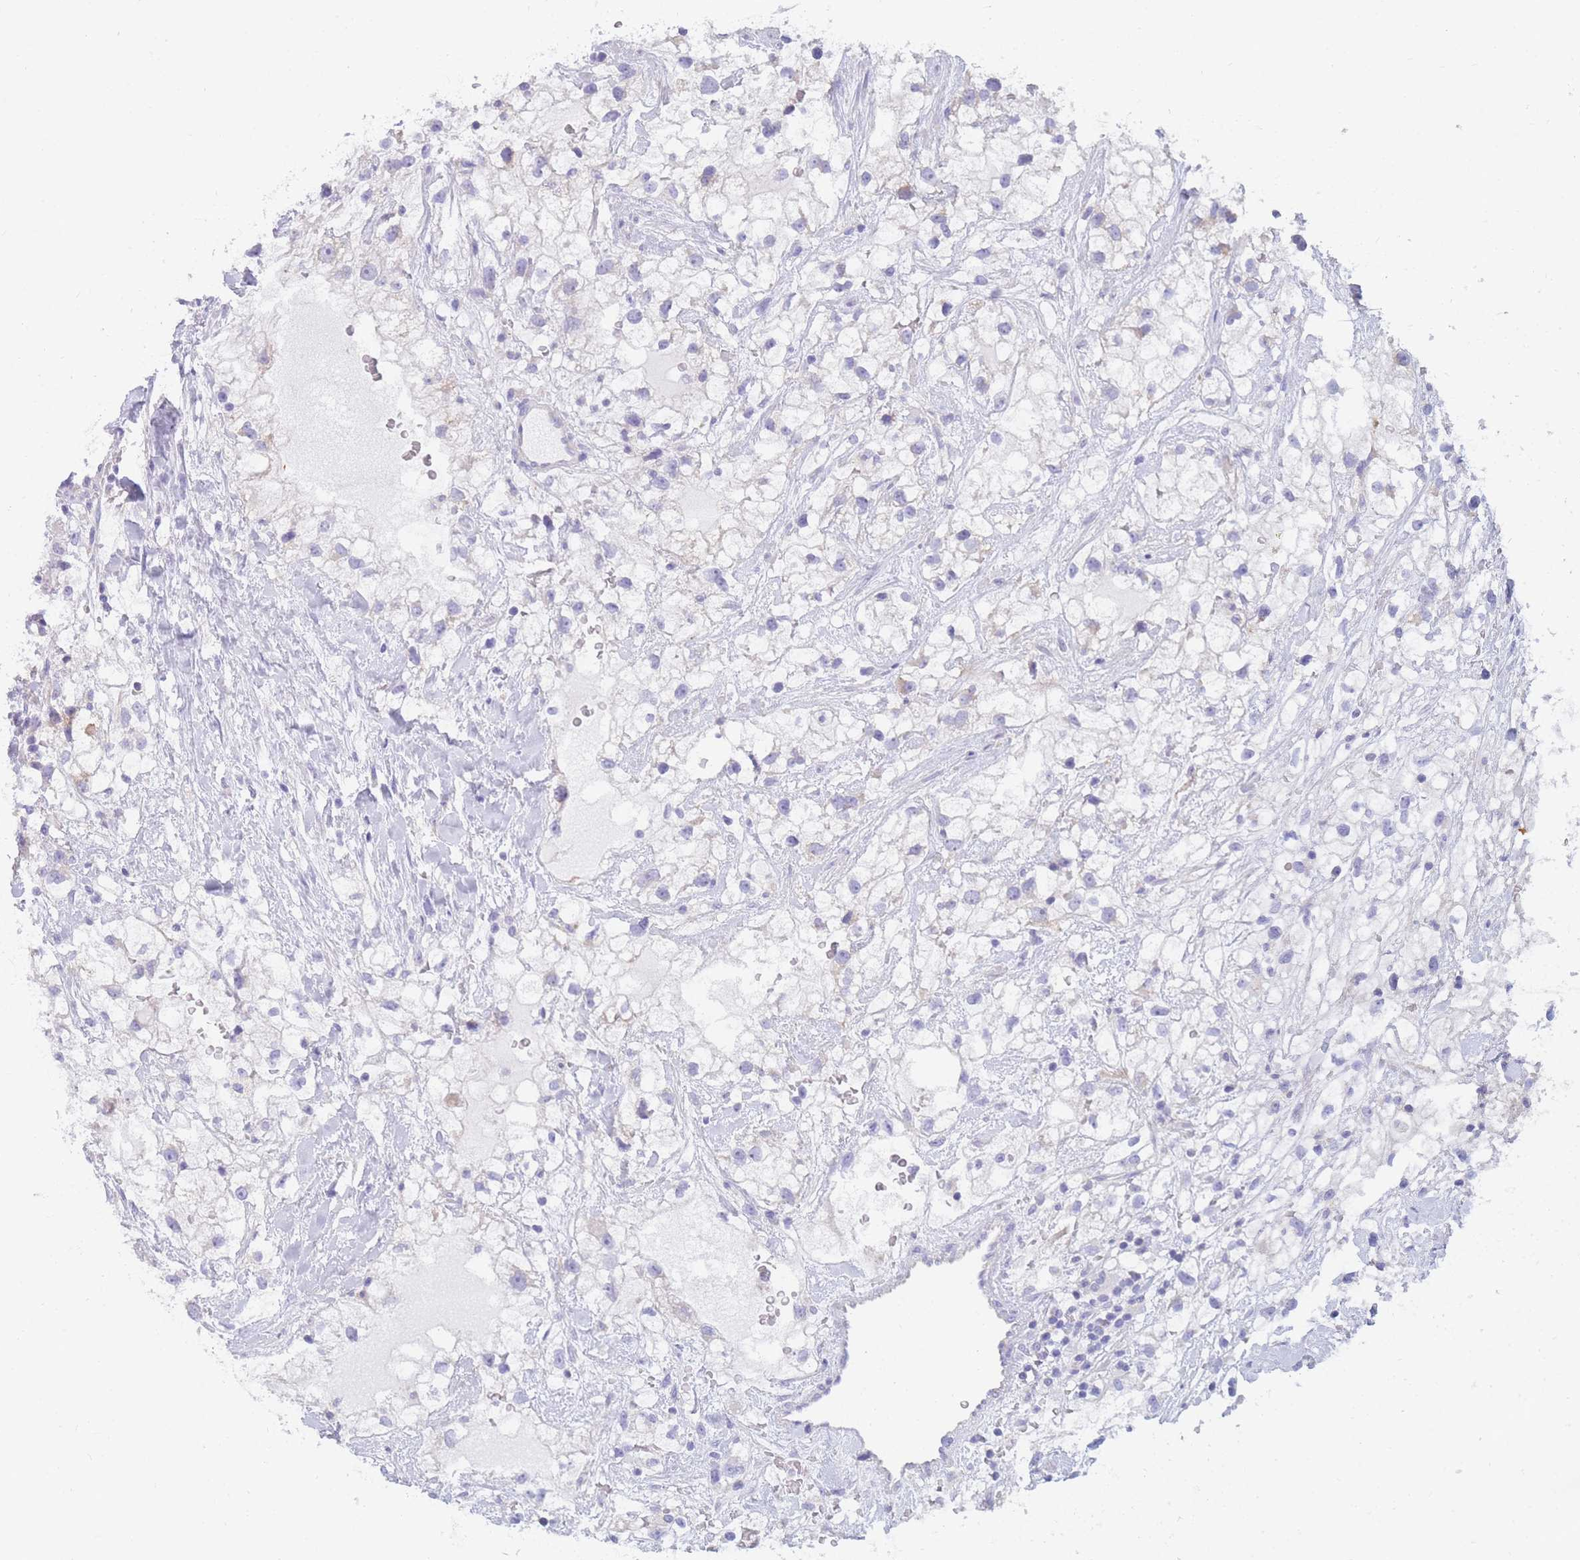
{"staining": {"intensity": "negative", "quantity": "none", "location": "none"}, "tissue": "renal cancer", "cell_type": "Tumor cells", "image_type": "cancer", "snomed": [{"axis": "morphology", "description": "Adenocarcinoma, NOS"}, {"axis": "topography", "description": "Kidney"}], "caption": "DAB immunohistochemical staining of human renal adenocarcinoma demonstrates no significant staining in tumor cells.", "gene": "DHRS11", "patient": {"sex": "male", "age": 59}}